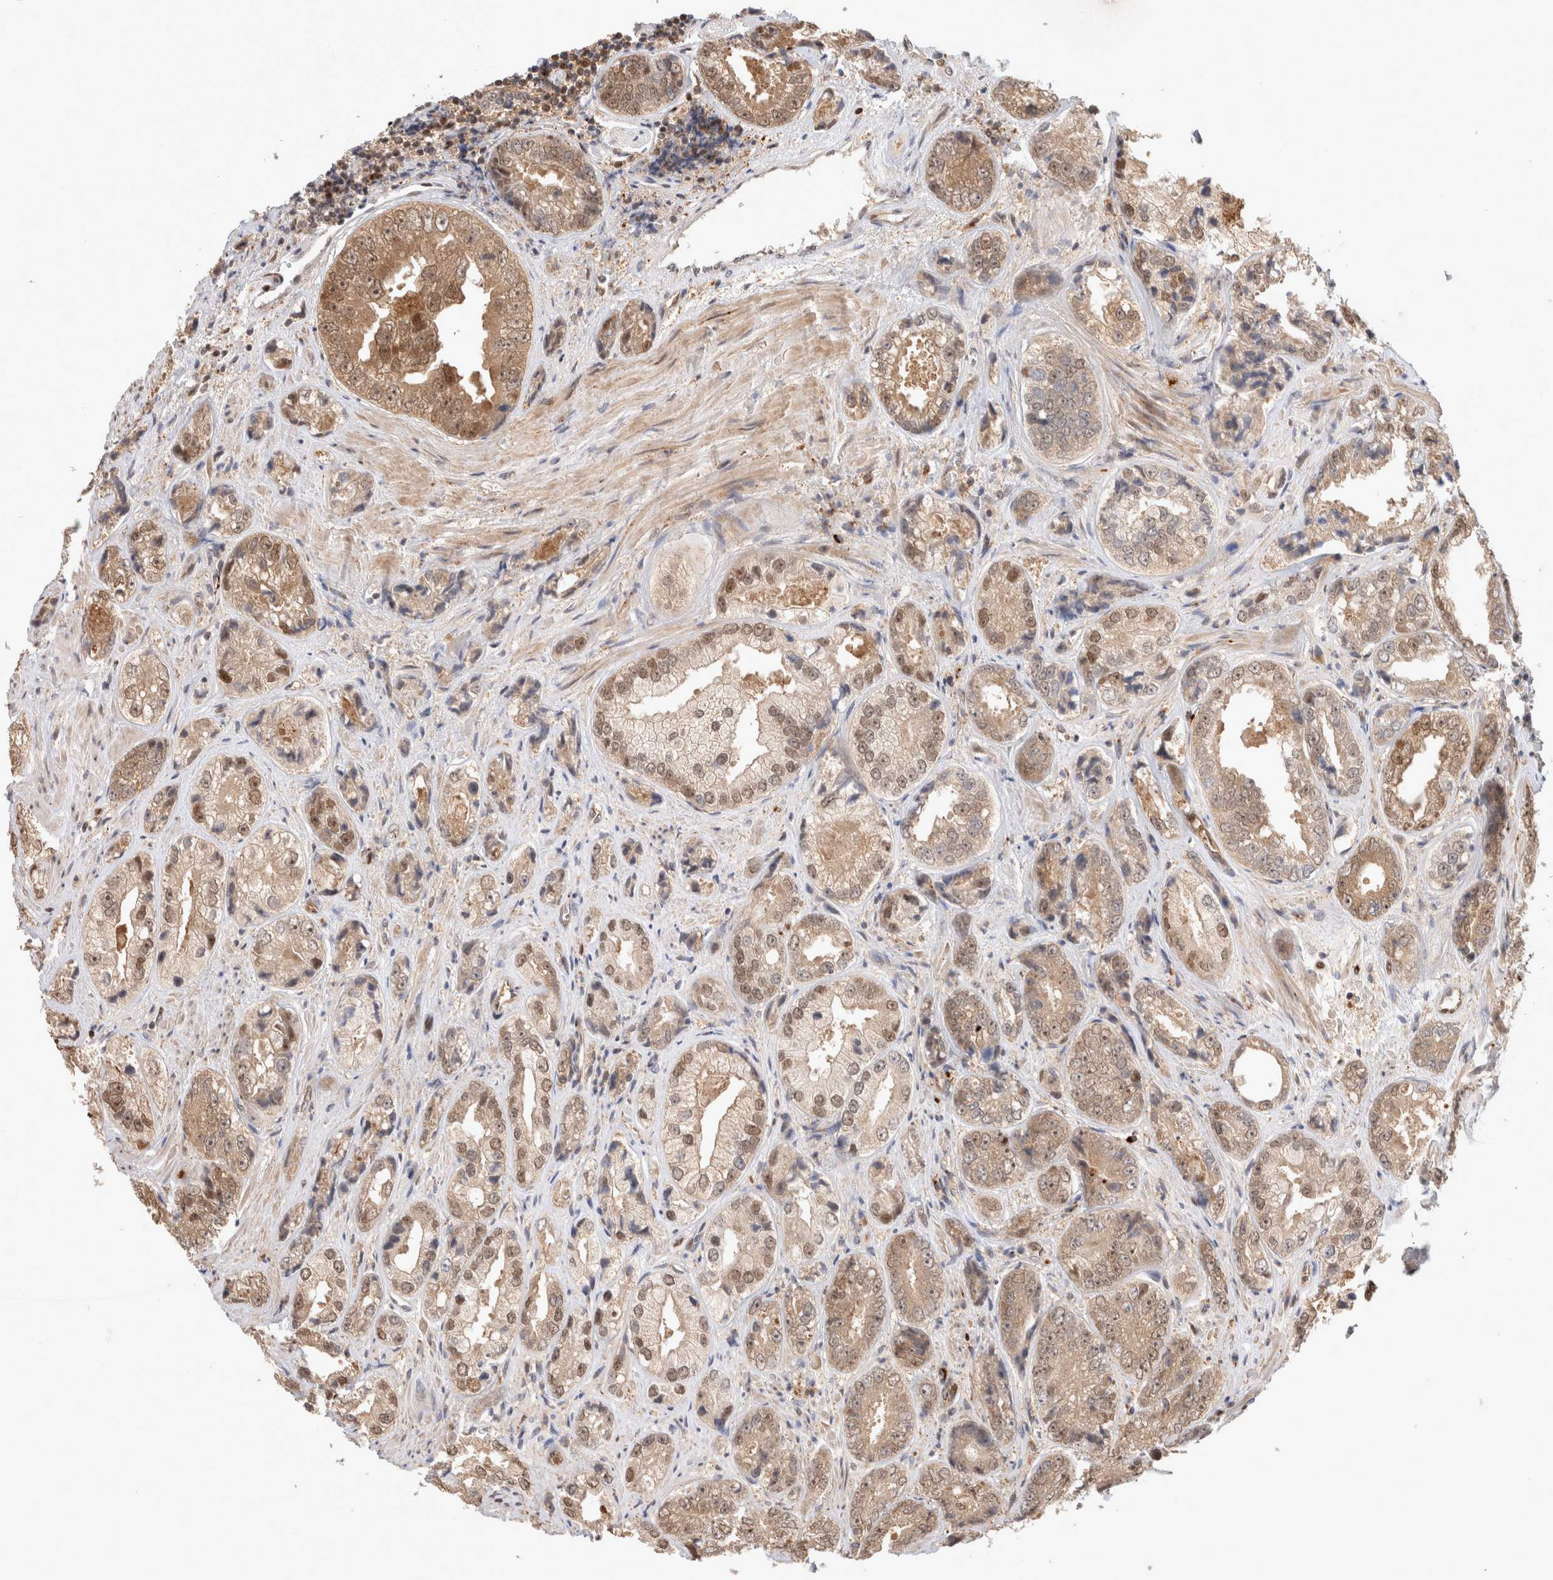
{"staining": {"intensity": "weak", "quantity": ">75%", "location": "cytoplasmic/membranous,nuclear"}, "tissue": "prostate cancer", "cell_type": "Tumor cells", "image_type": "cancer", "snomed": [{"axis": "morphology", "description": "Adenocarcinoma, High grade"}, {"axis": "topography", "description": "Prostate"}], "caption": "The image shows staining of prostate cancer, revealing weak cytoplasmic/membranous and nuclear protein staining (brown color) within tumor cells.", "gene": "OTUD6B", "patient": {"sex": "male", "age": 61}}